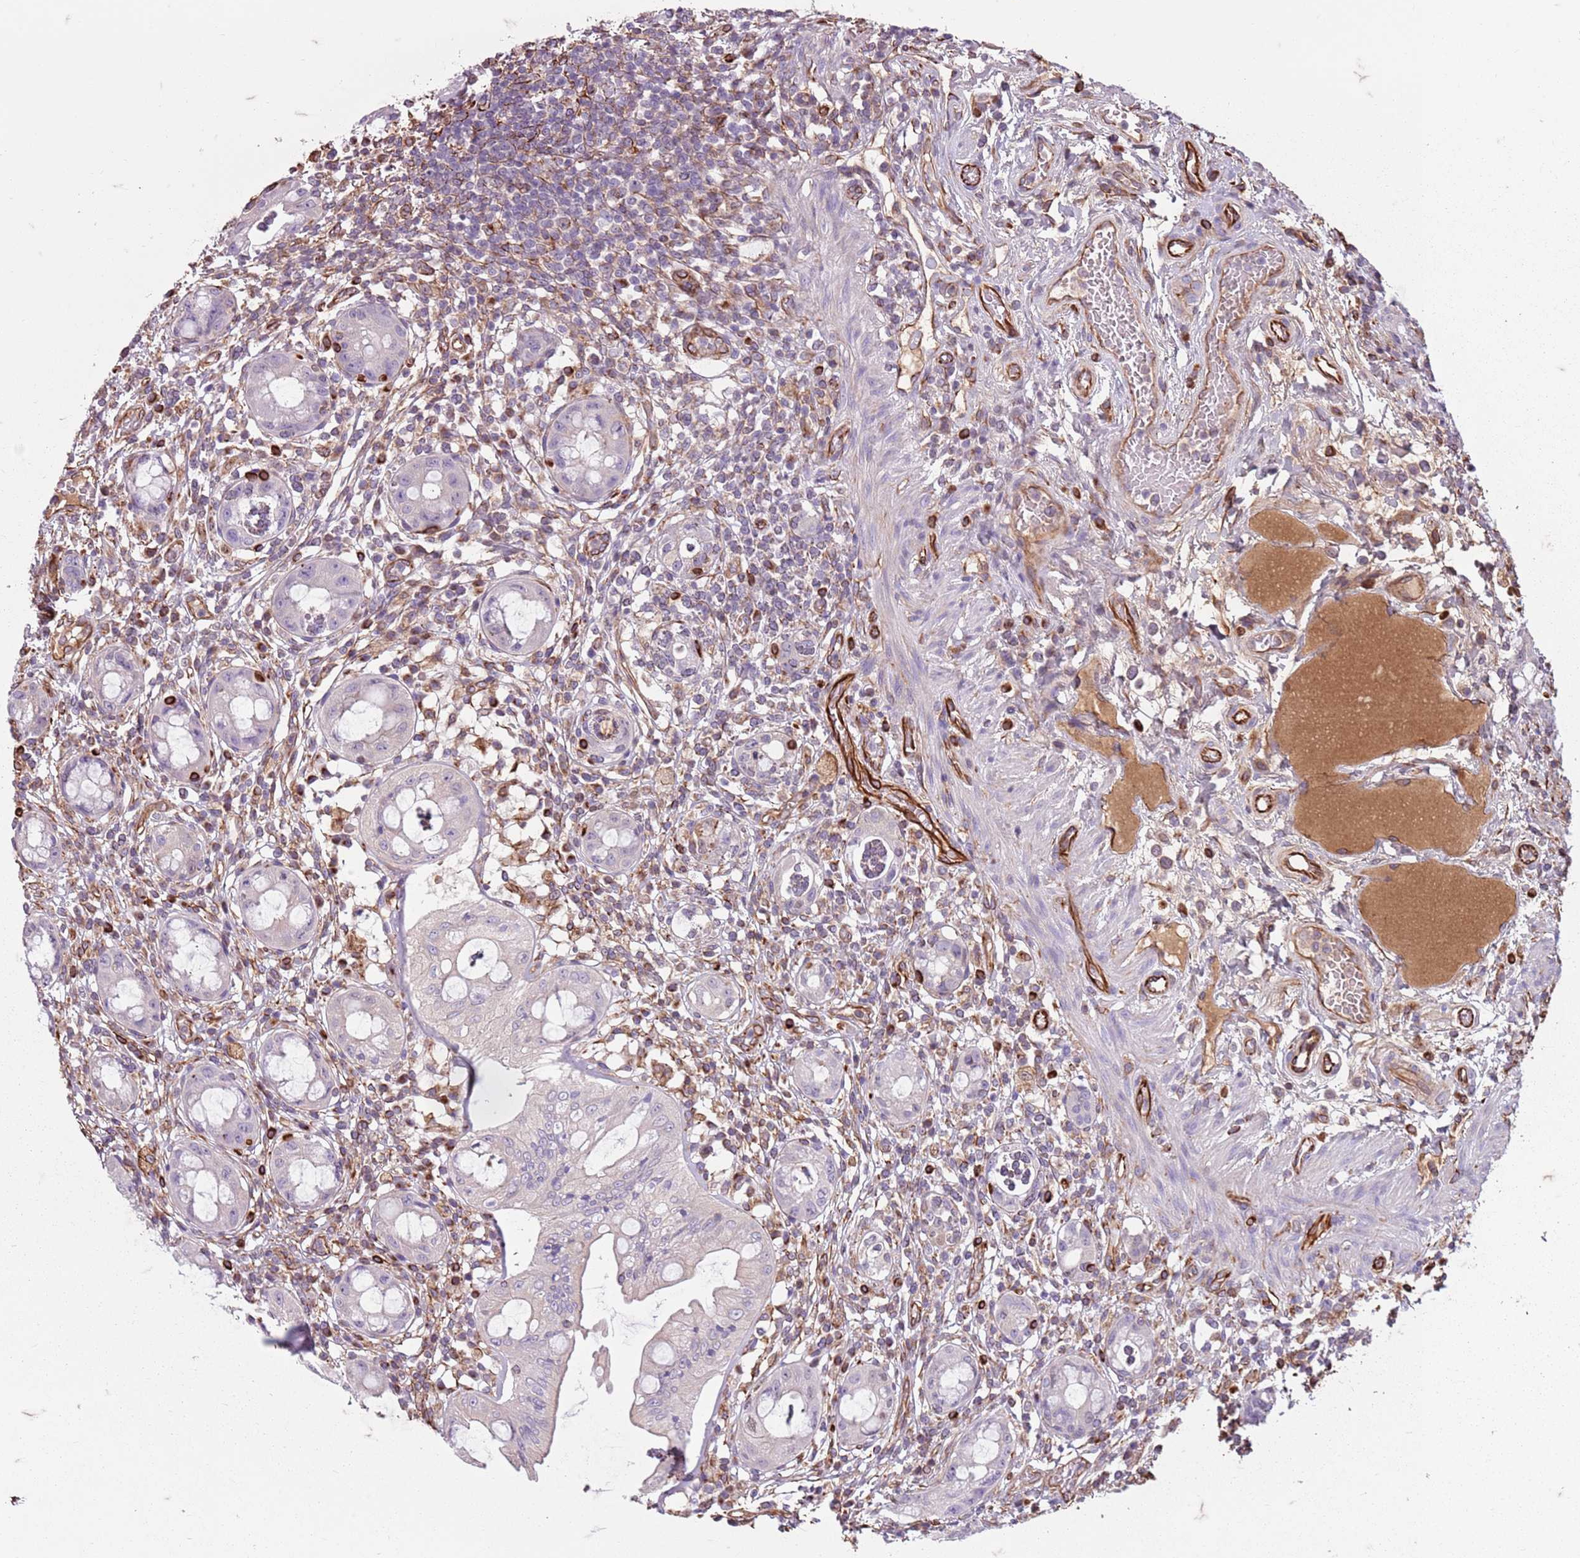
{"staining": {"intensity": "negative", "quantity": "none", "location": "none"}, "tissue": "rectum", "cell_type": "Glandular cells", "image_type": "normal", "snomed": [{"axis": "morphology", "description": "Normal tissue, NOS"}, {"axis": "topography", "description": "Rectum"}], "caption": "Immunohistochemistry (IHC) image of normal rectum: rectum stained with DAB (3,3'-diaminobenzidine) displays no significant protein positivity in glandular cells. (Immunohistochemistry (IHC), brightfield microscopy, high magnification).", "gene": "TAS2R38", "patient": {"sex": "female", "age": 57}}